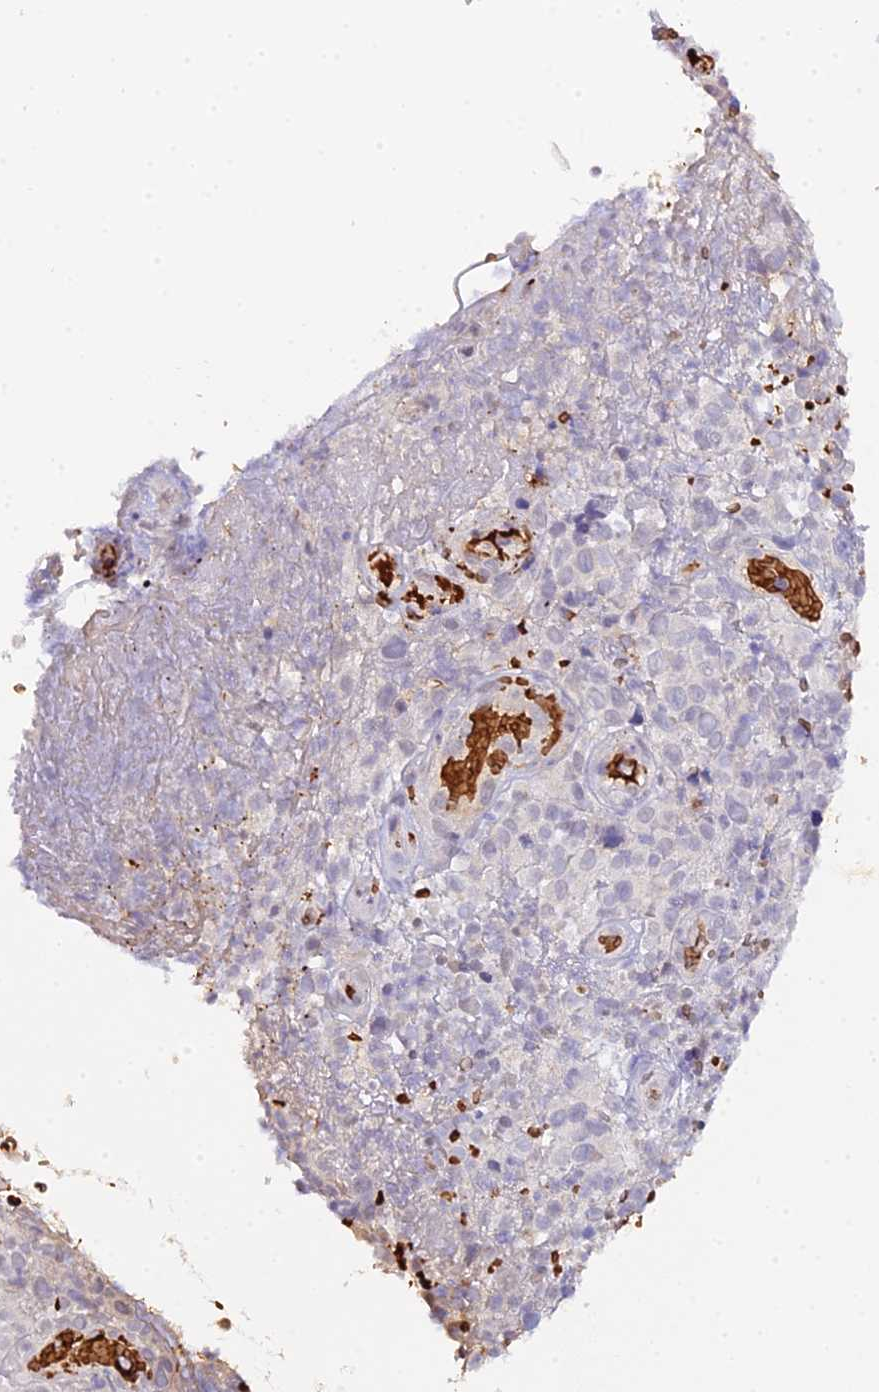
{"staining": {"intensity": "negative", "quantity": "none", "location": "none"}, "tissue": "melanoma", "cell_type": "Tumor cells", "image_type": "cancer", "snomed": [{"axis": "morphology", "description": "Malignant melanoma, NOS"}, {"axis": "topography", "description": "Skin"}], "caption": "A photomicrograph of human melanoma is negative for staining in tumor cells.", "gene": "CFAP45", "patient": {"sex": "female", "age": 82}}